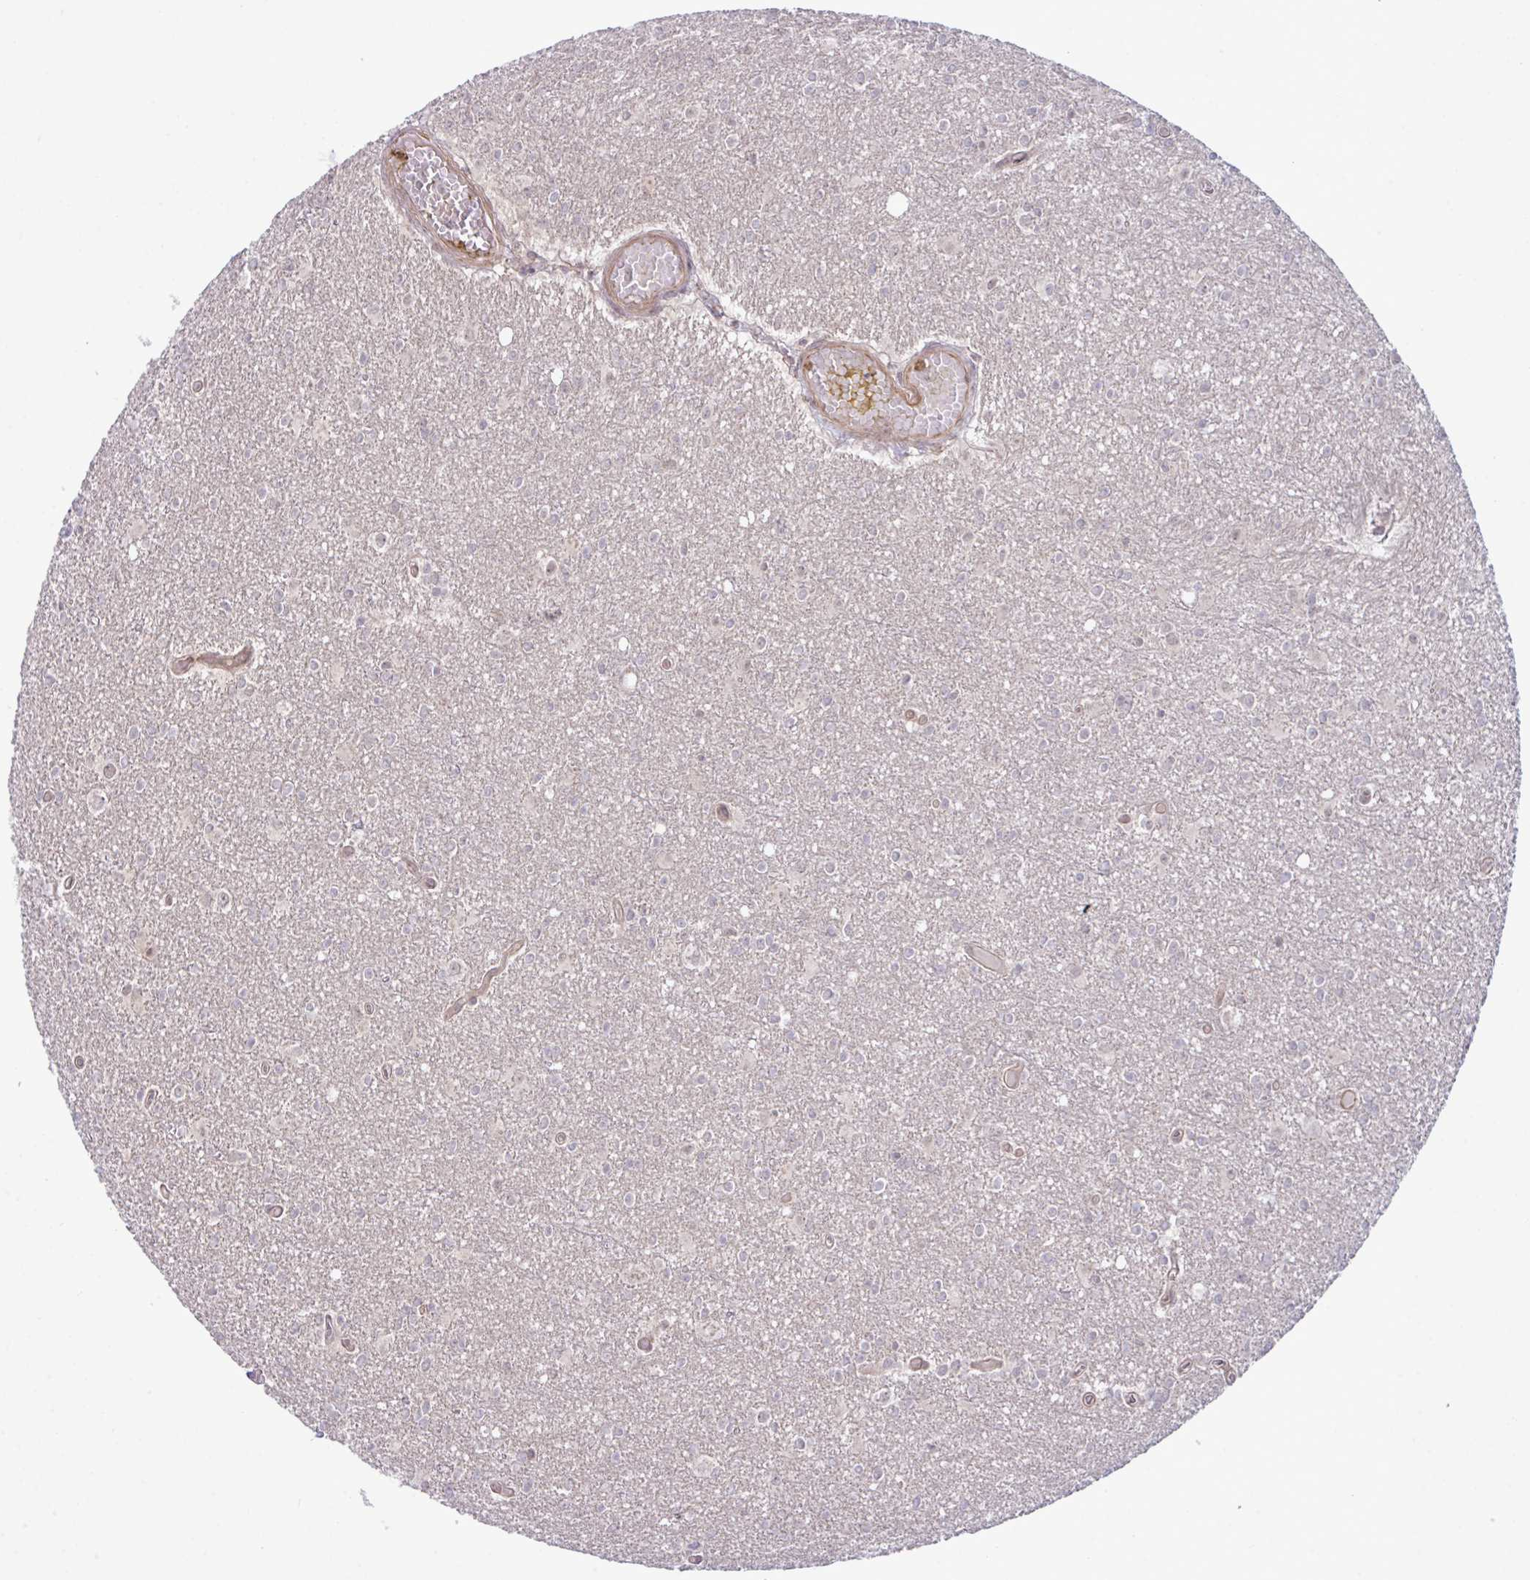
{"staining": {"intensity": "negative", "quantity": "none", "location": "none"}, "tissue": "glioma", "cell_type": "Tumor cells", "image_type": "cancer", "snomed": [{"axis": "morphology", "description": "Glioma, malignant, High grade"}, {"axis": "topography", "description": "Brain"}], "caption": "Immunohistochemistry photomicrograph of glioma stained for a protein (brown), which displays no staining in tumor cells.", "gene": "CMPK1", "patient": {"sex": "male", "age": 48}}